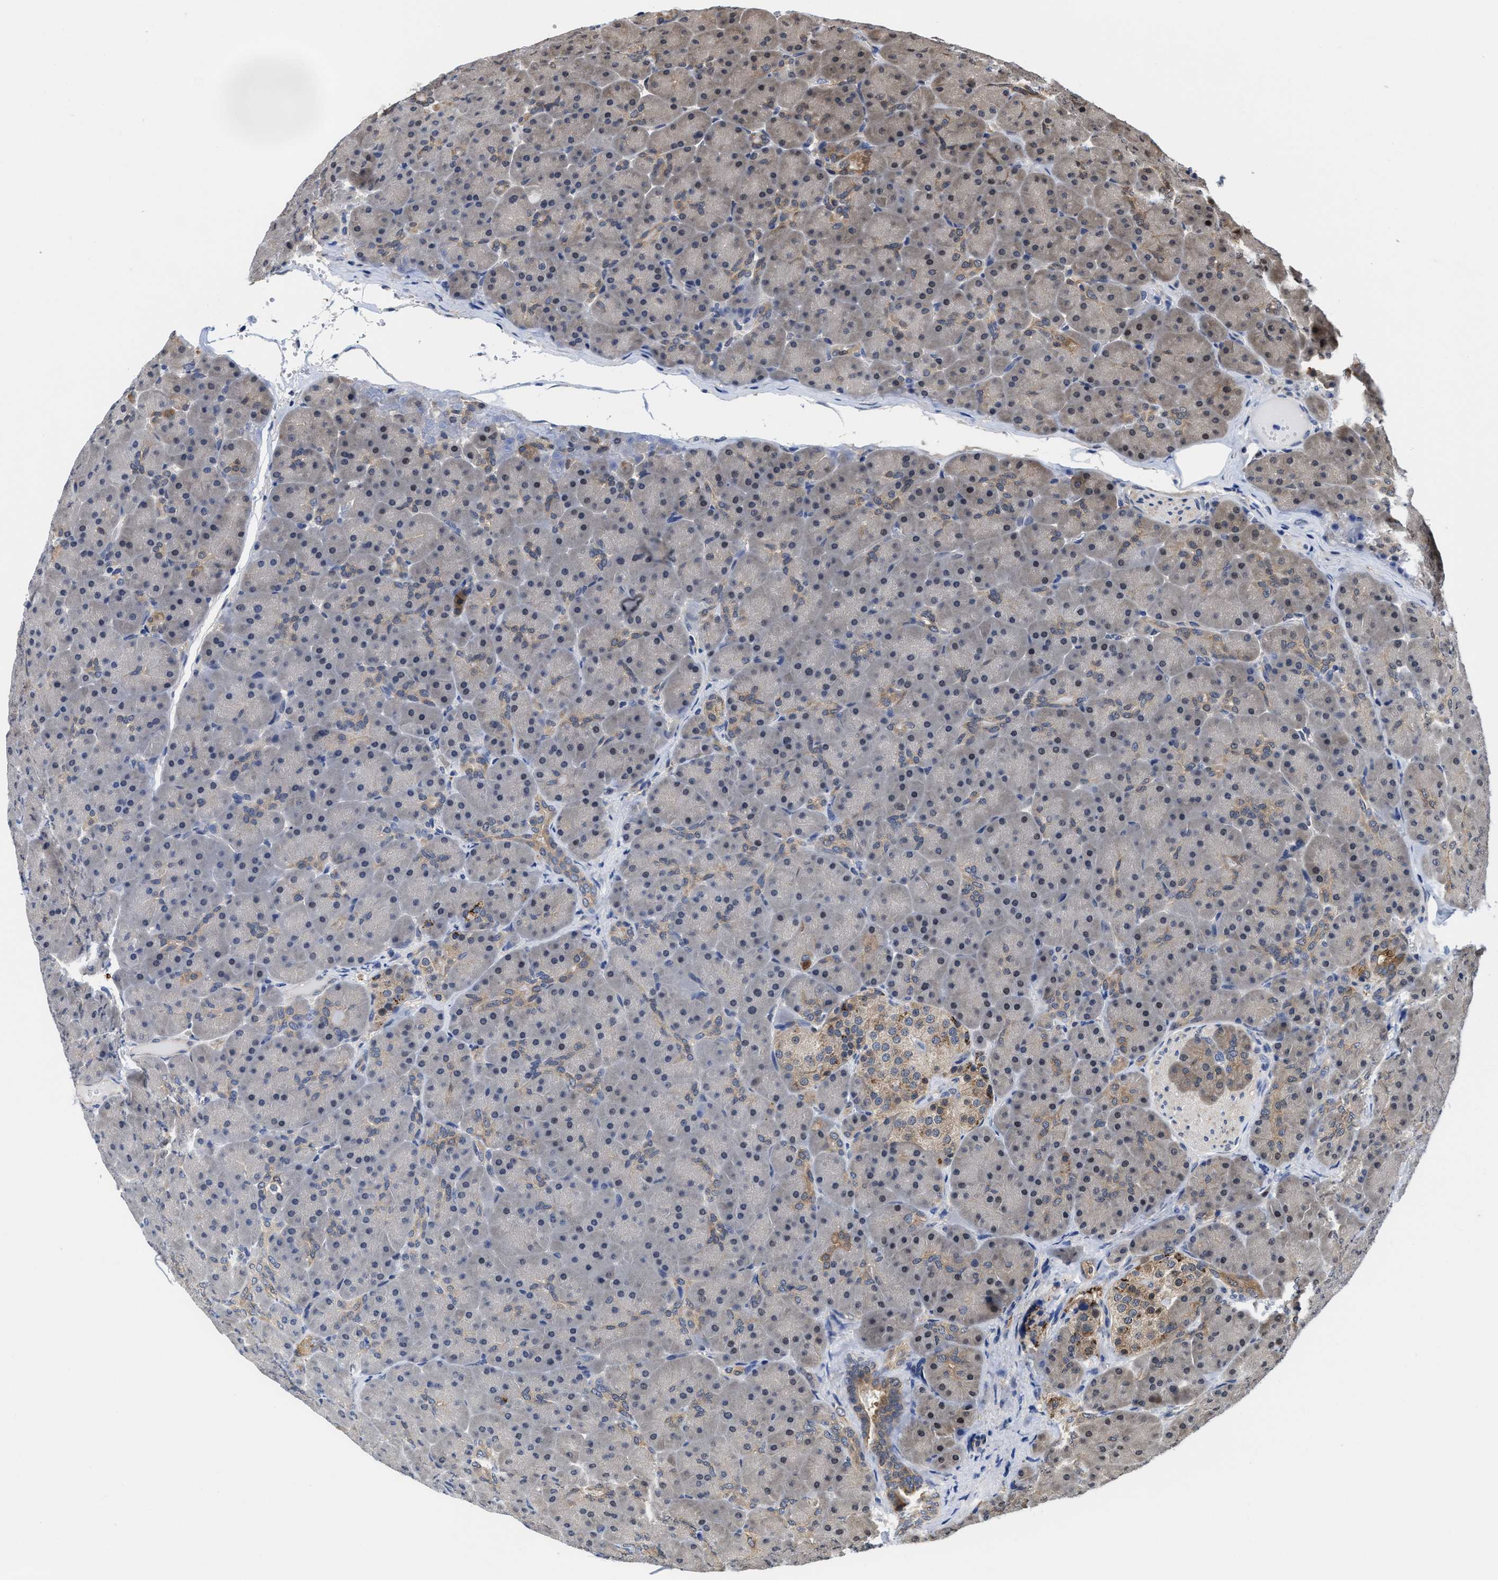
{"staining": {"intensity": "moderate", "quantity": "<25%", "location": "cytoplasmic/membranous,nuclear"}, "tissue": "pancreas", "cell_type": "Exocrine glandular cells", "image_type": "normal", "snomed": [{"axis": "morphology", "description": "Normal tissue, NOS"}, {"axis": "topography", "description": "Pancreas"}], "caption": "Immunohistochemistry (IHC) image of benign pancreas: pancreas stained using immunohistochemistry (IHC) demonstrates low levels of moderate protein expression localized specifically in the cytoplasmic/membranous,nuclear of exocrine glandular cells, appearing as a cytoplasmic/membranous,nuclear brown color.", "gene": "KIF12", "patient": {"sex": "male", "age": 66}}